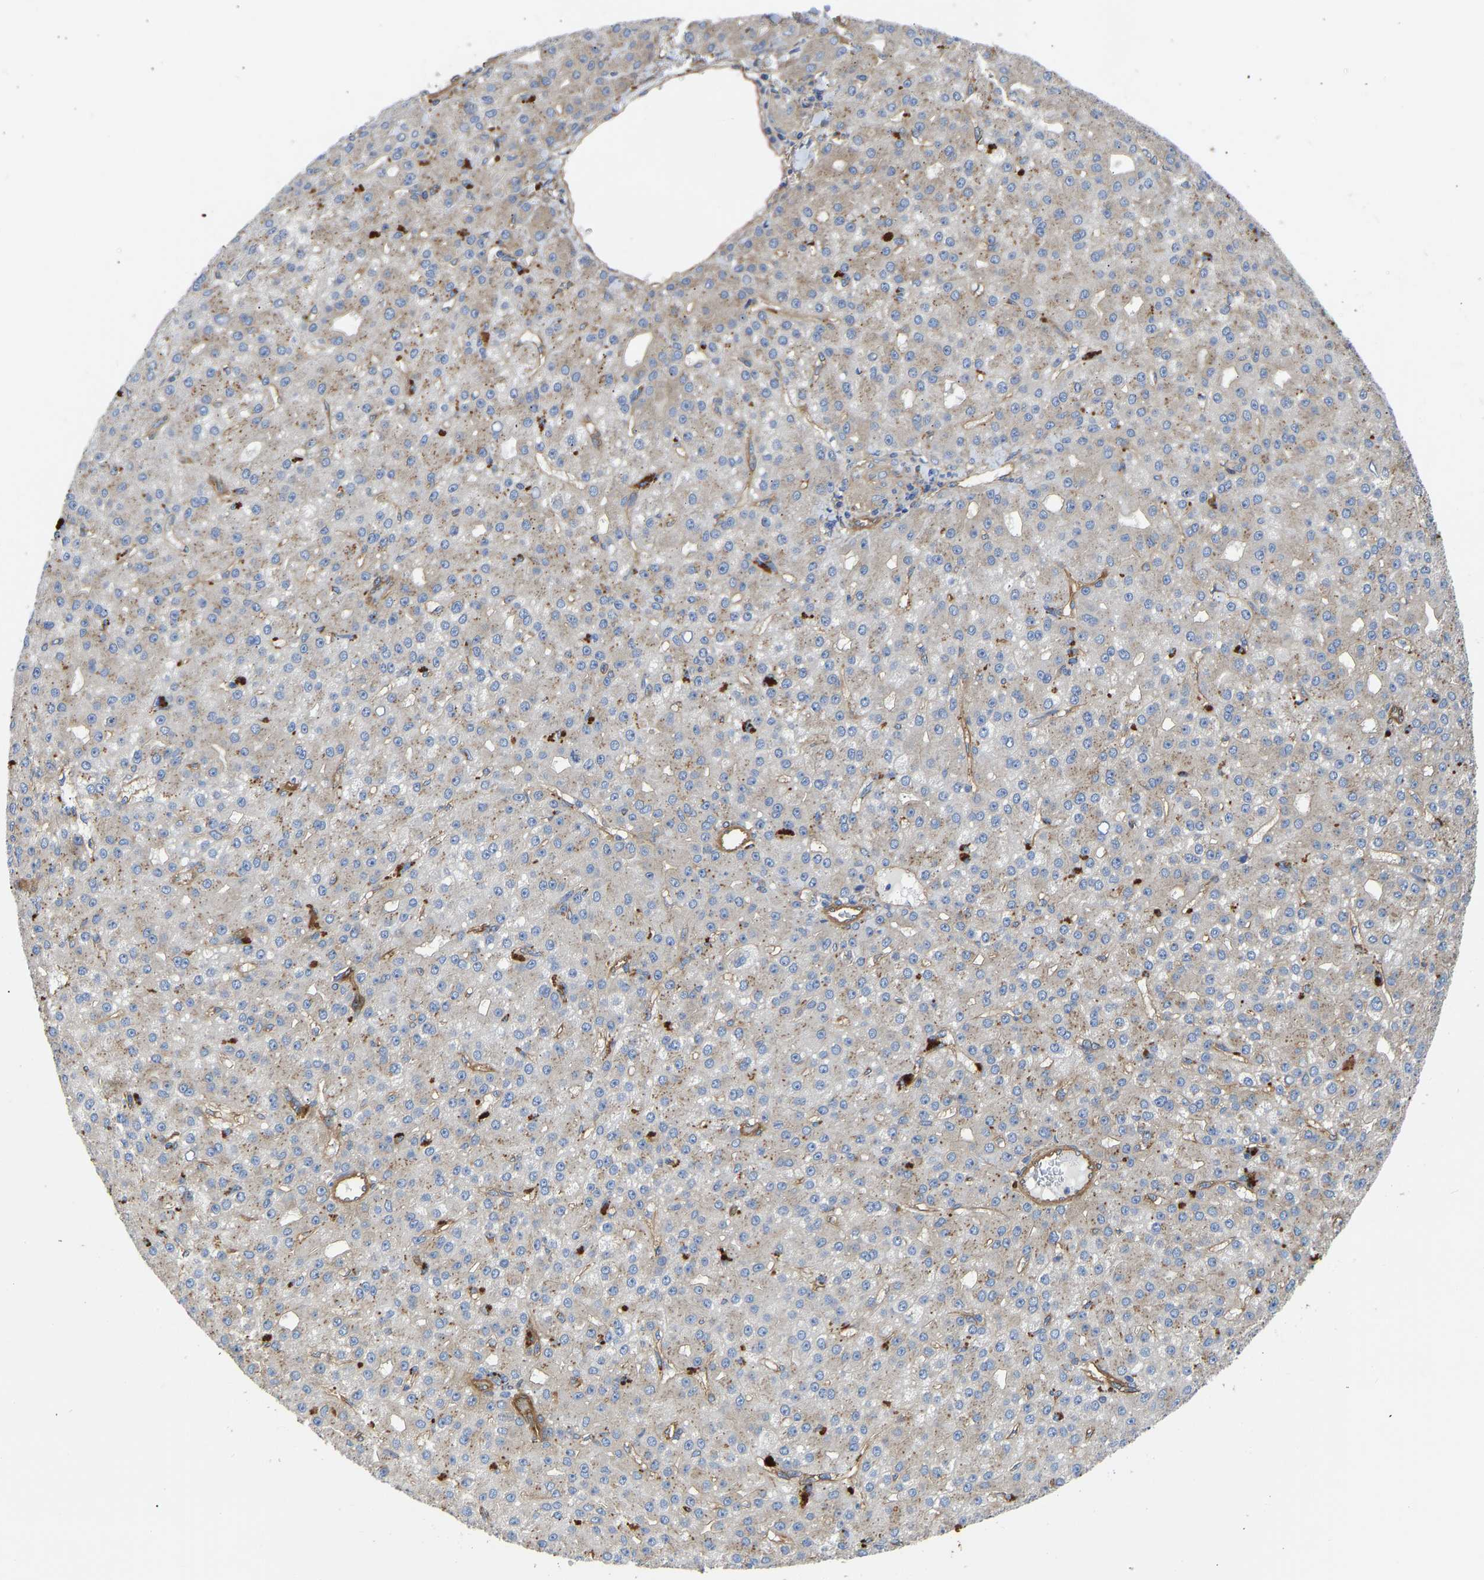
{"staining": {"intensity": "weak", "quantity": "25%-75%", "location": "cytoplasmic/membranous"}, "tissue": "liver cancer", "cell_type": "Tumor cells", "image_type": "cancer", "snomed": [{"axis": "morphology", "description": "Carcinoma, Hepatocellular, NOS"}, {"axis": "topography", "description": "Liver"}], "caption": "Liver cancer (hepatocellular carcinoma) stained with a brown dye demonstrates weak cytoplasmic/membranous positive staining in approximately 25%-75% of tumor cells.", "gene": "MYO1C", "patient": {"sex": "male", "age": 67}}